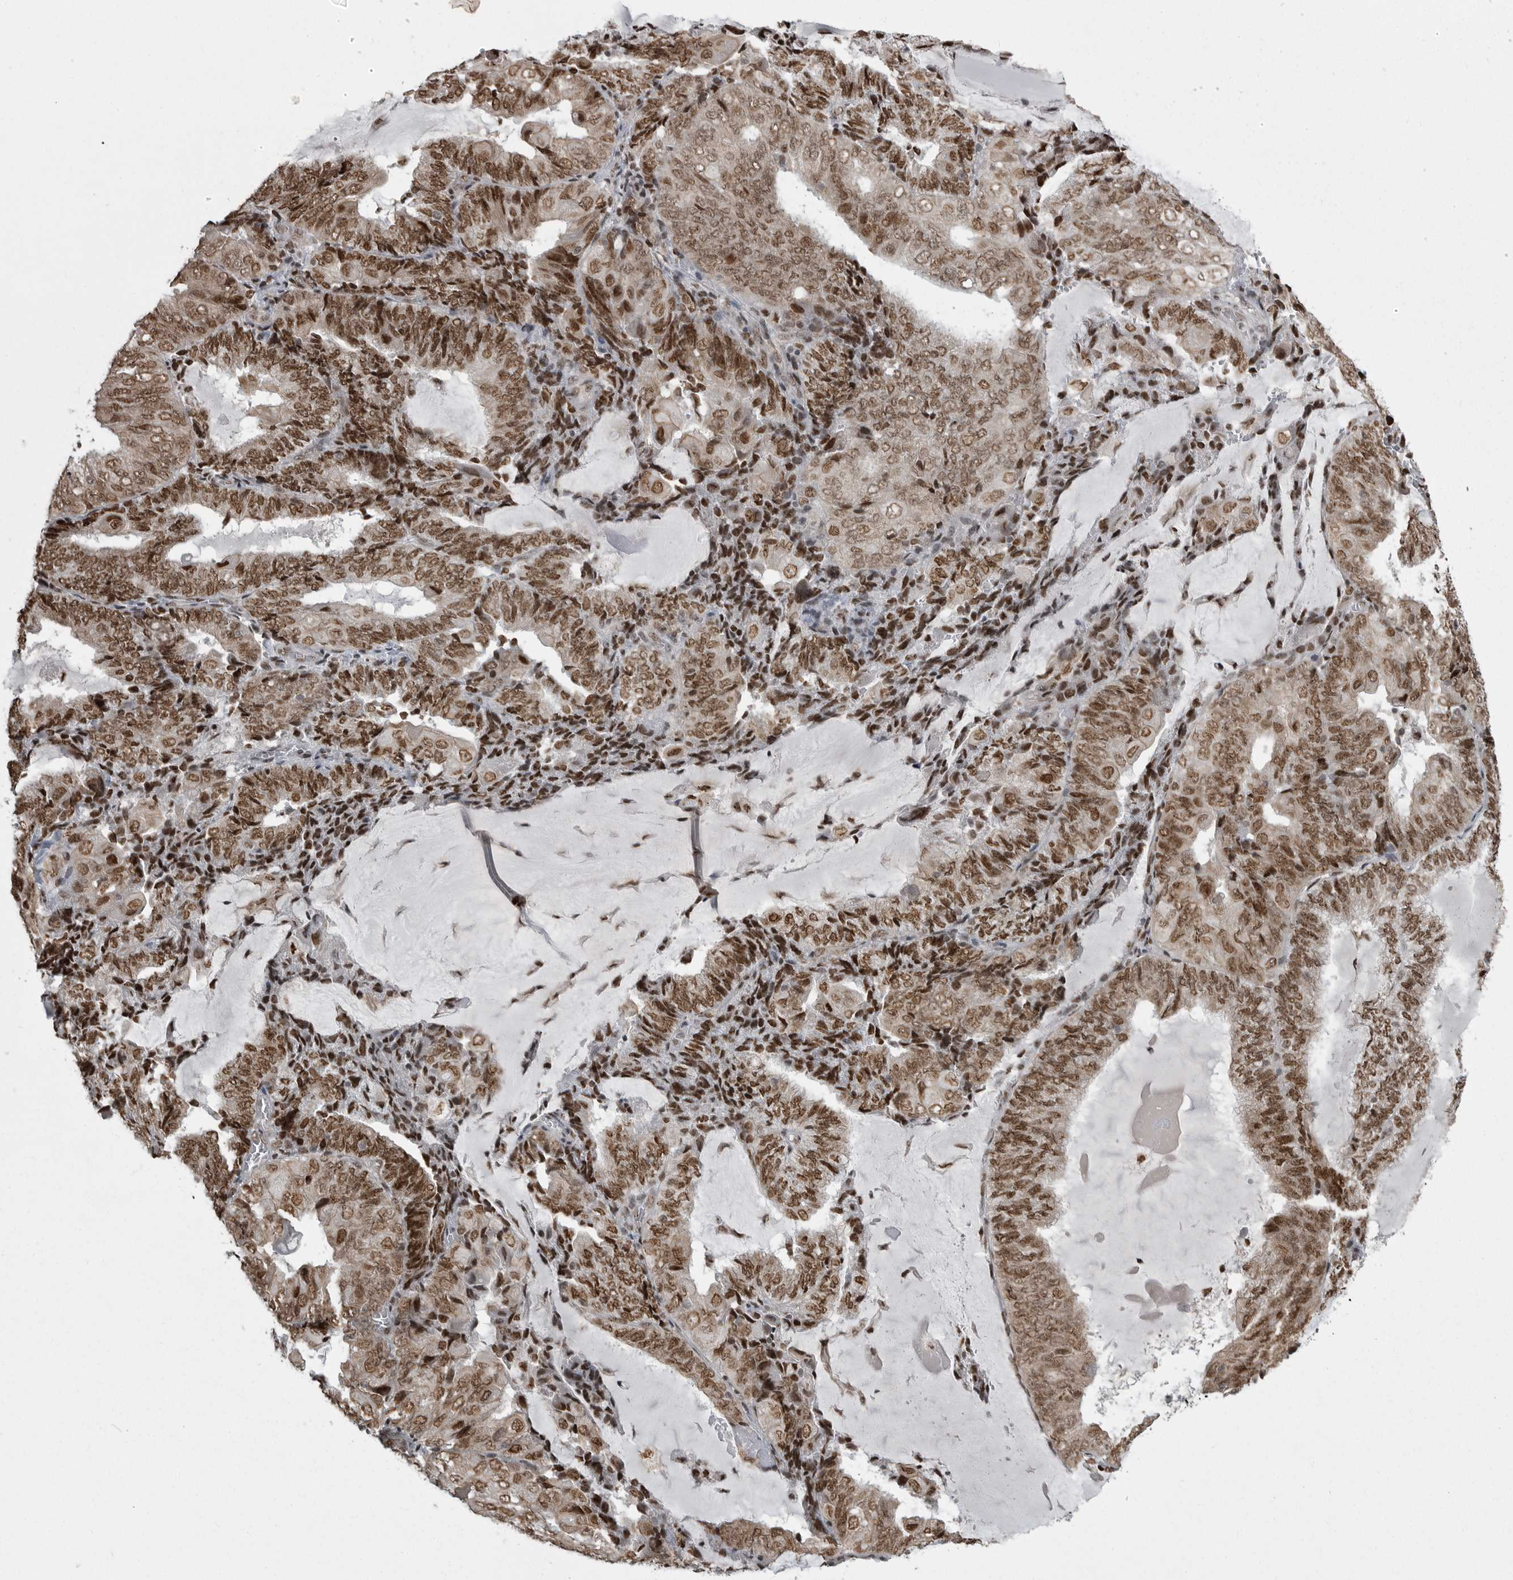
{"staining": {"intensity": "moderate", "quantity": ">75%", "location": "nuclear"}, "tissue": "endometrial cancer", "cell_type": "Tumor cells", "image_type": "cancer", "snomed": [{"axis": "morphology", "description": "Adenocarcinoma, NOS"}, {"axis": "topography", "description": "Endometrium"}], "caption": "Approximately >75% of tumor cells in human endometrial adenocarcinoma demonstrate moderate nuclear protein expression as visualized by brown immunohistochemical staining.", "gene": "YAF2", "patient": {"sex": "female", "age": 81}}